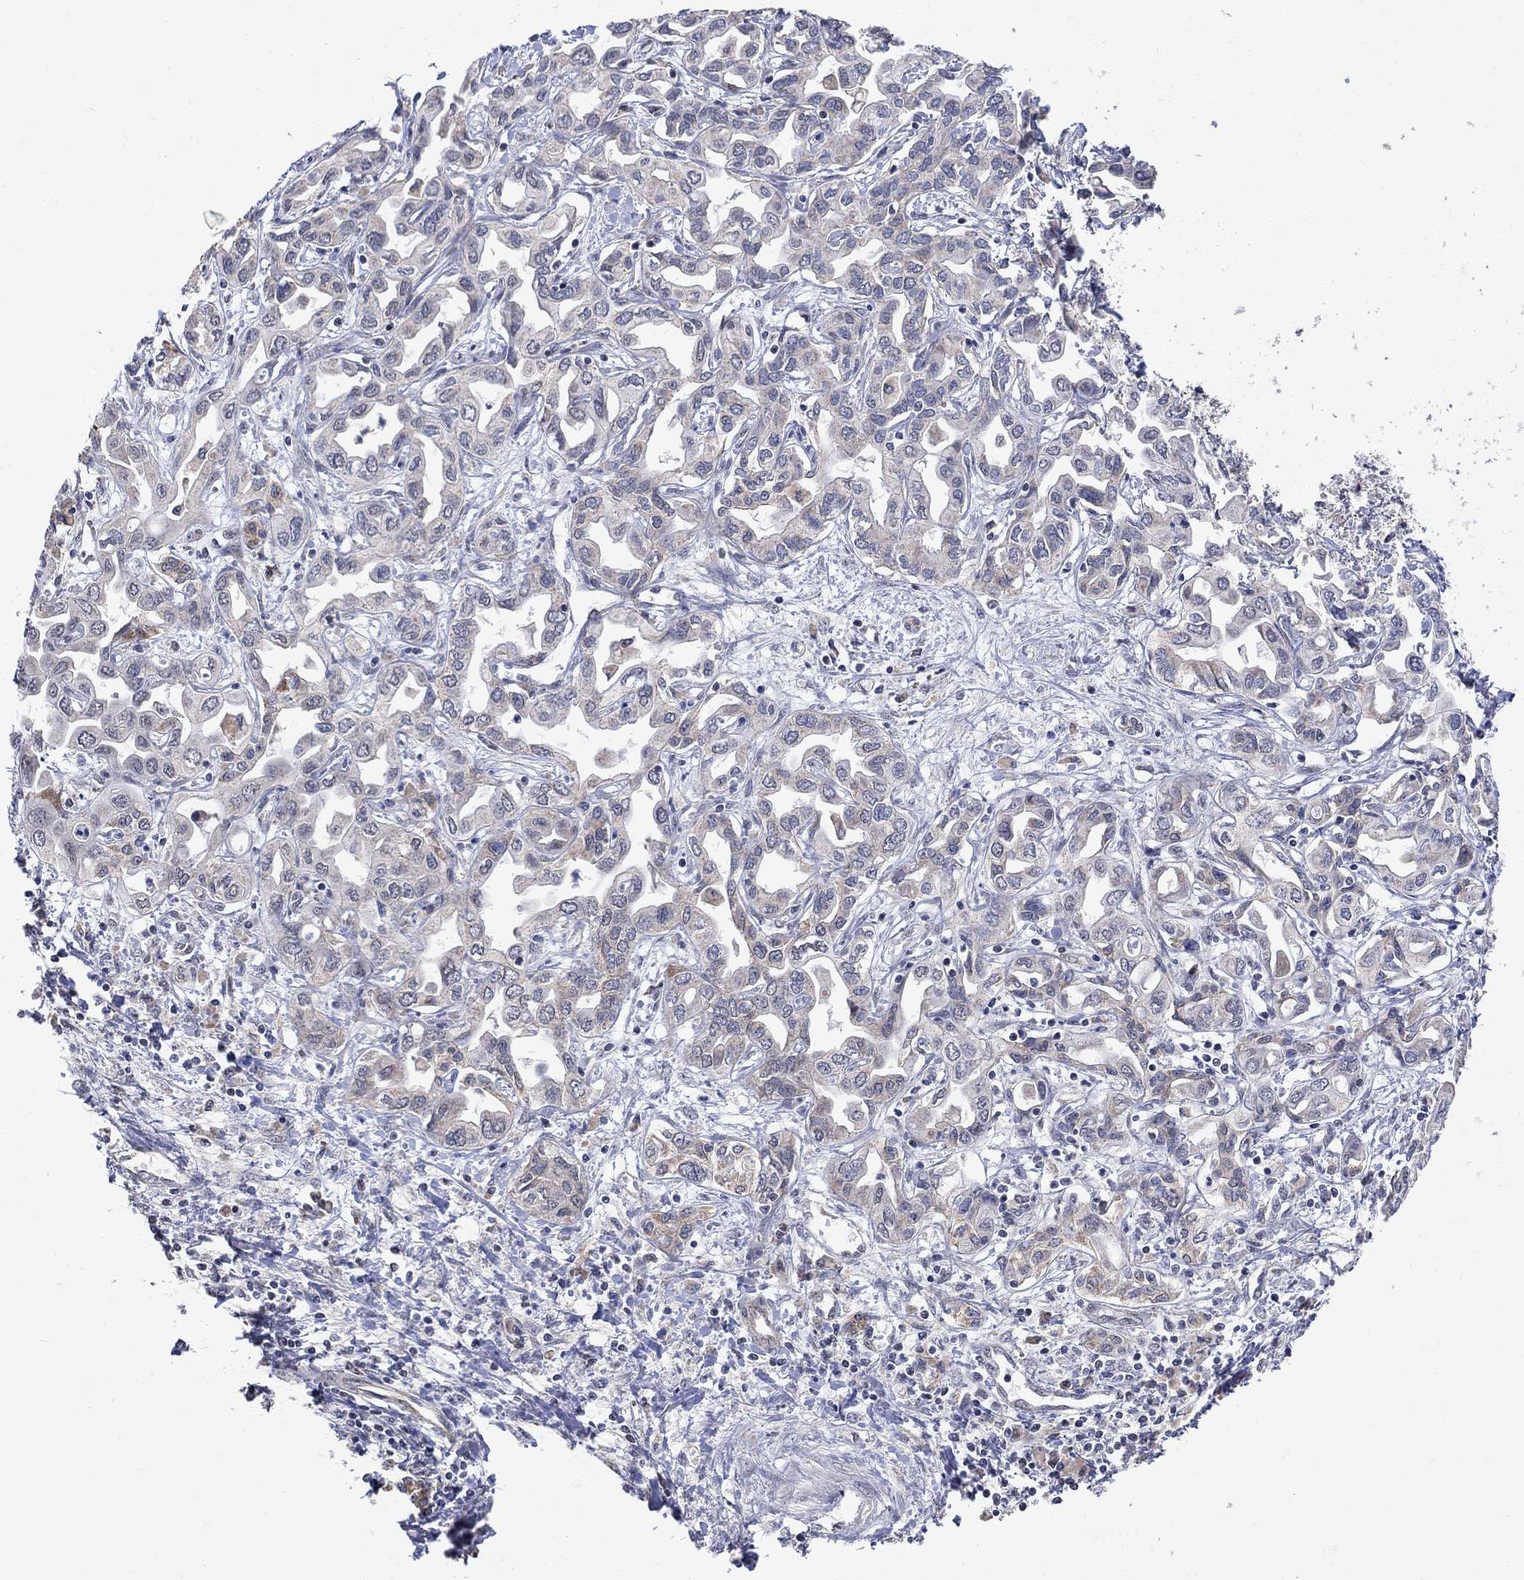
{"staining": {"intensity": "negative", "quantity": "none", "location": "none"}, "tissue": "liver cancer", "cell_type": "Tumor cells", "image_type": "cancer", "snomed": [{"axis": "morphology", "description": "Cholangiocarcinoma"}, {"axis": "topography", "description": "Liver"}], "caption": "Photomicrograph shows no protein positivity in tumor cells of liver cholangiocarcinoma tissue.", "gene": "ANKRA2", "patient": {"sex": "female", "age": 64}}